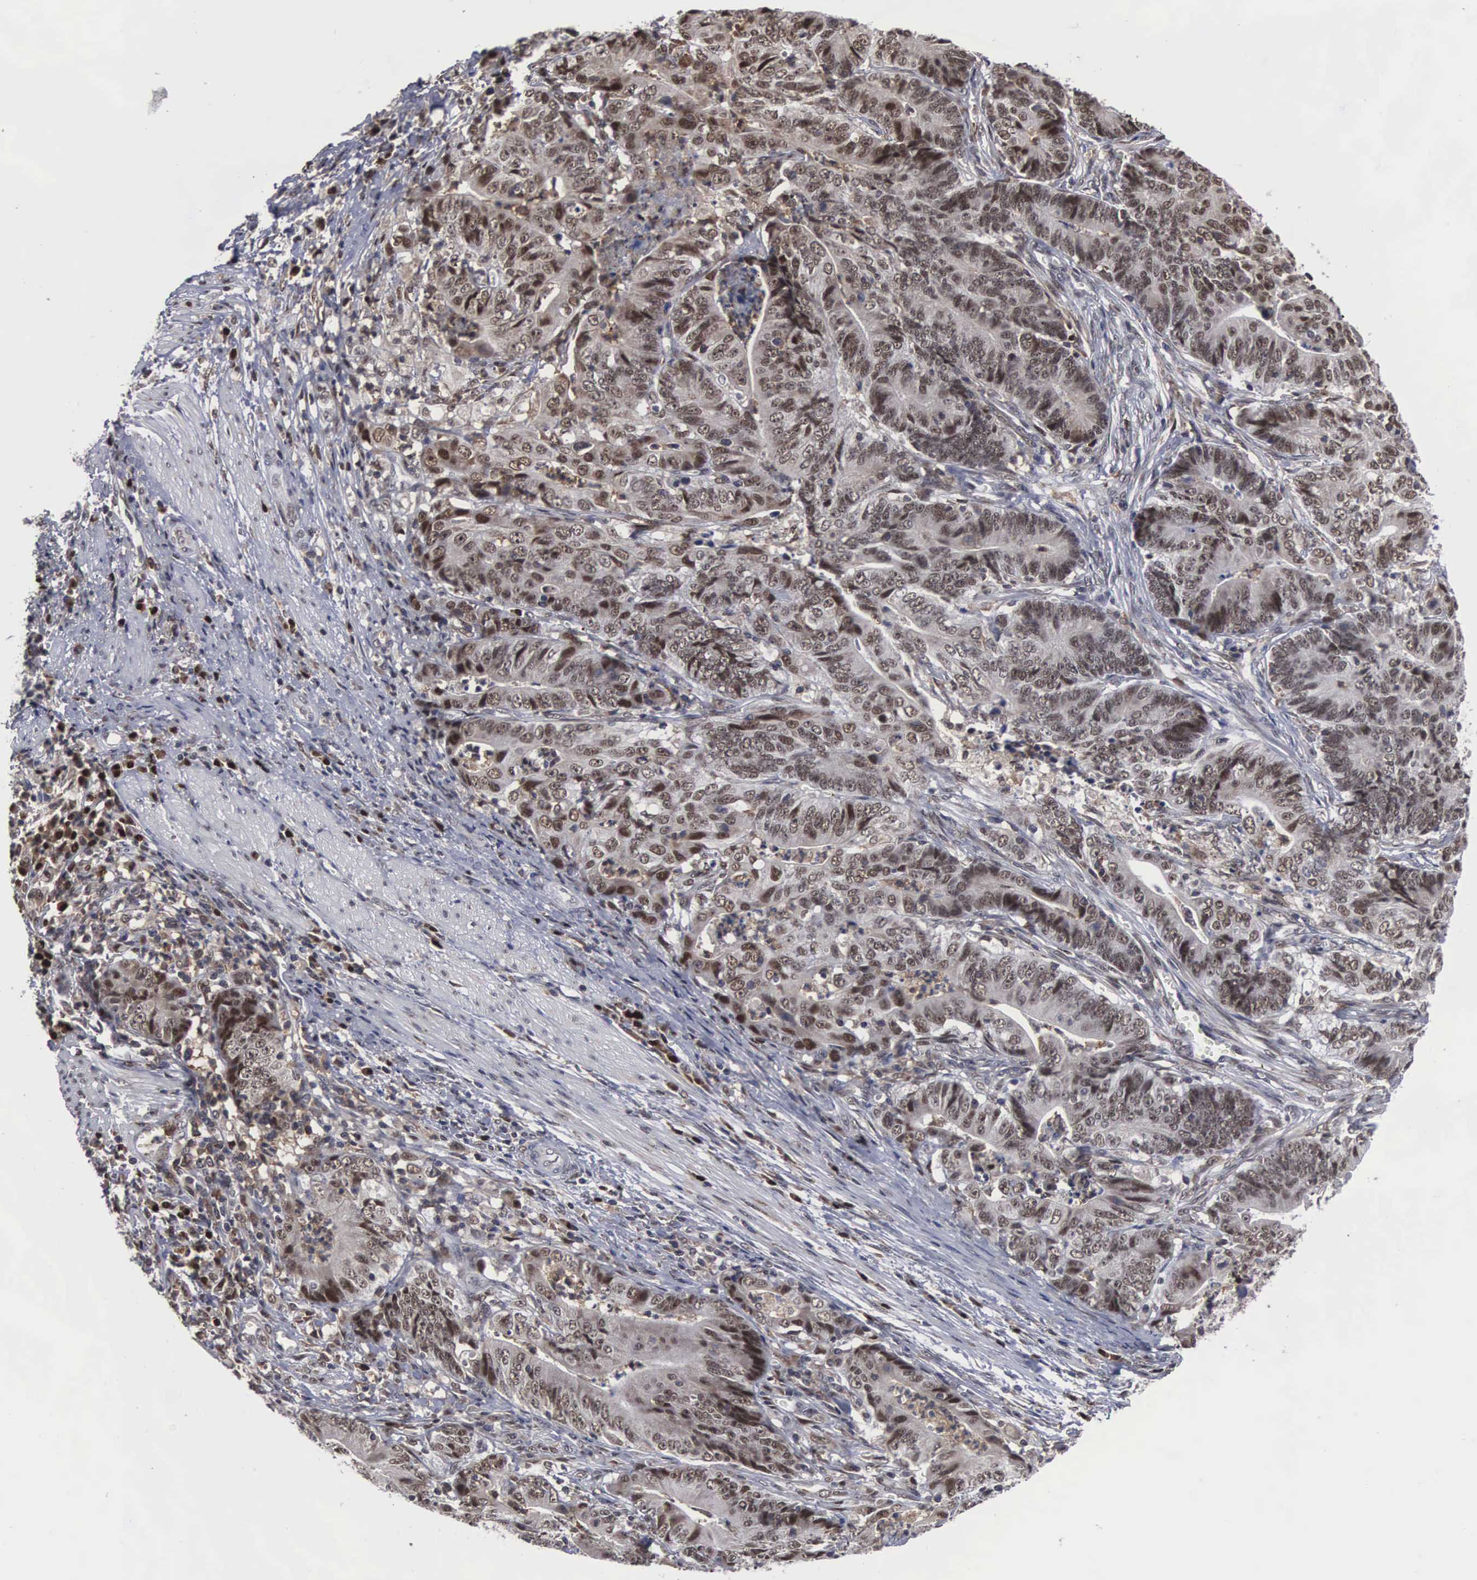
{"staining": {"intensity": "moderate", "quantity": "25%-75%", "location": "nuclear"}, "tissue": "stomach cancer", "cell_type": "Tumor cells", "image_type": "cancer", "snomed": [{"axis": "morphology", "description": "Adenocarcinoma, NOS"}, {"axis": "topography", "description": "Stomach, lower"}], "caption": "Adenocarcinoma (stomach) tissue reveals moderate nuclear expression in approximately 25%-75% of tumor cells, visualized by immunohistochemistry.", "gene": "TRMT5", "patient": {"sex": "female", "age": 86}}